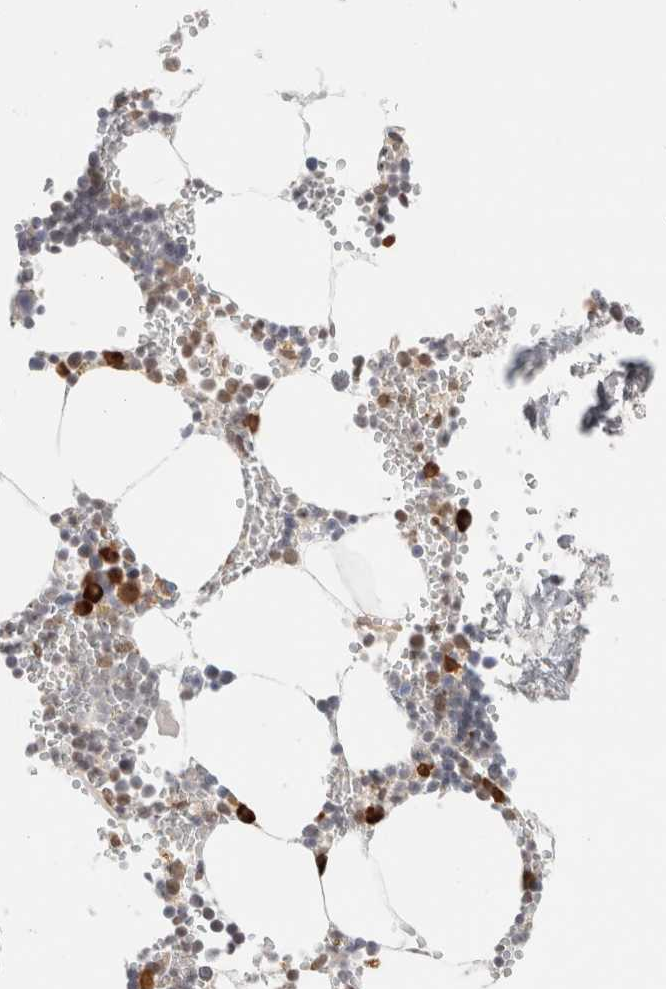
{"staining": {"intensity": "strong", "quantity": "25%-75%", "location": "cytoplasmic/membranous"}, "tissue": "bone marrow", "cell_type": "Hematopoietic cells", "image_type": "normal", "snomed": [{"axis": "morphology", "description": "Normal tissue, NOS"}, {"axis": "topography", "description": "Bone marrow"}], "caption": "Bone marrow was stained to show a protein in brown. There is high levels of strong cytoplasmic/membranous staining in approximately 25%-75% of hematopoietic cells. The staining is performed using DAB (3,3'-diaminobenzidine) brown chromogen to label protein expression. The nuclei are counter-stained blue using hematoxylin.", "gene": "HDLBP", "patient": {"sex": "male", "age": 70}}